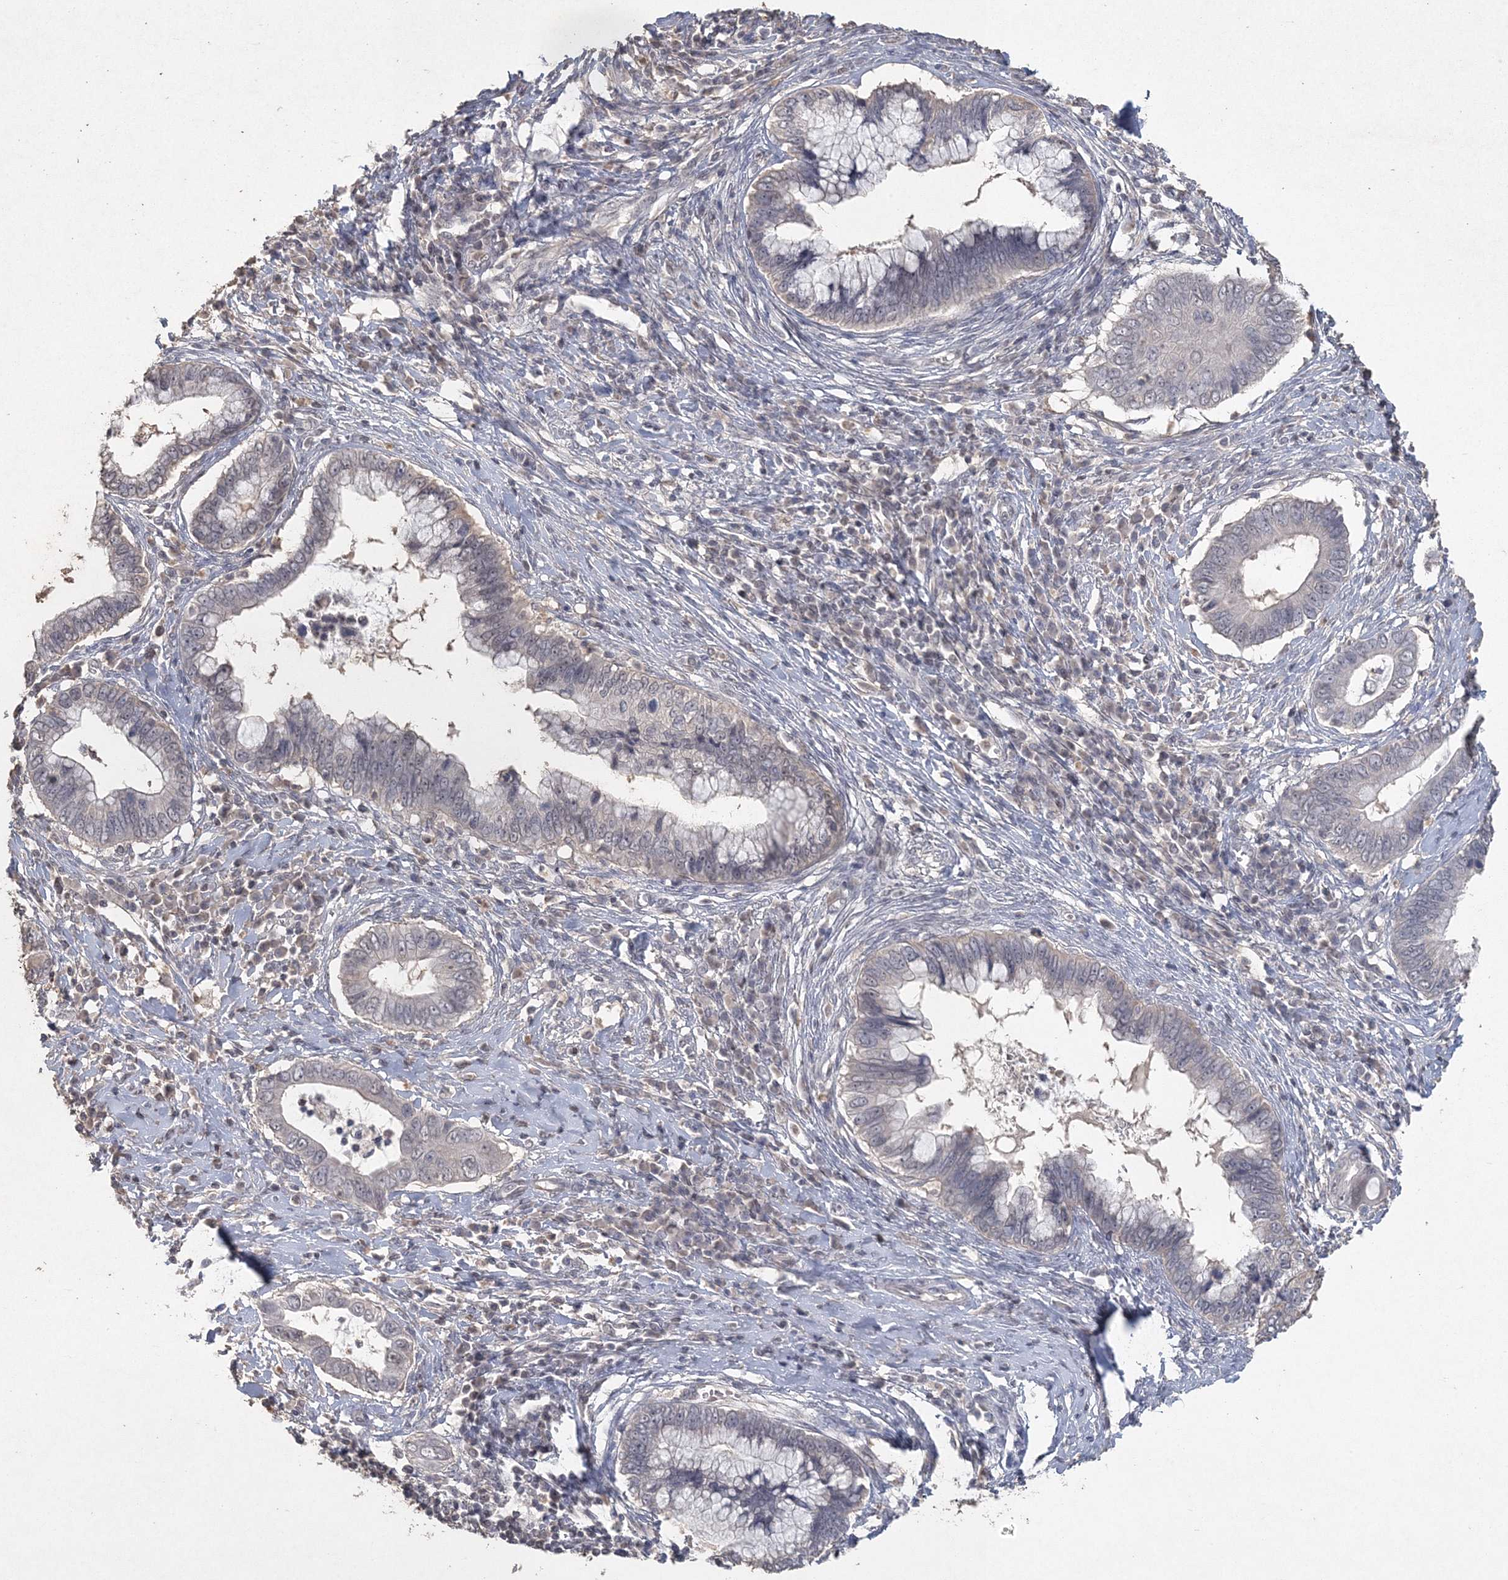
{"staining": {"intensity": "negative", "quantity": "none", "location": "none"}, "tissue": "cervical cancer", "cell_type": "Tumor cells", "image_type": "cancer", "snomed": [{"axis": "morphology", "description": "Adenocarcinoma, NOS"}, {"axis": "topography", "description": "Cervix"}], "caption": "There is no significant positivity in tumor cells of cervical cancer. (Immunohistochemistry (ihc), brightfield microscopy, high magnification).", "gene": "UIMC1", "patient": {"sex": "female", "age": 44}}